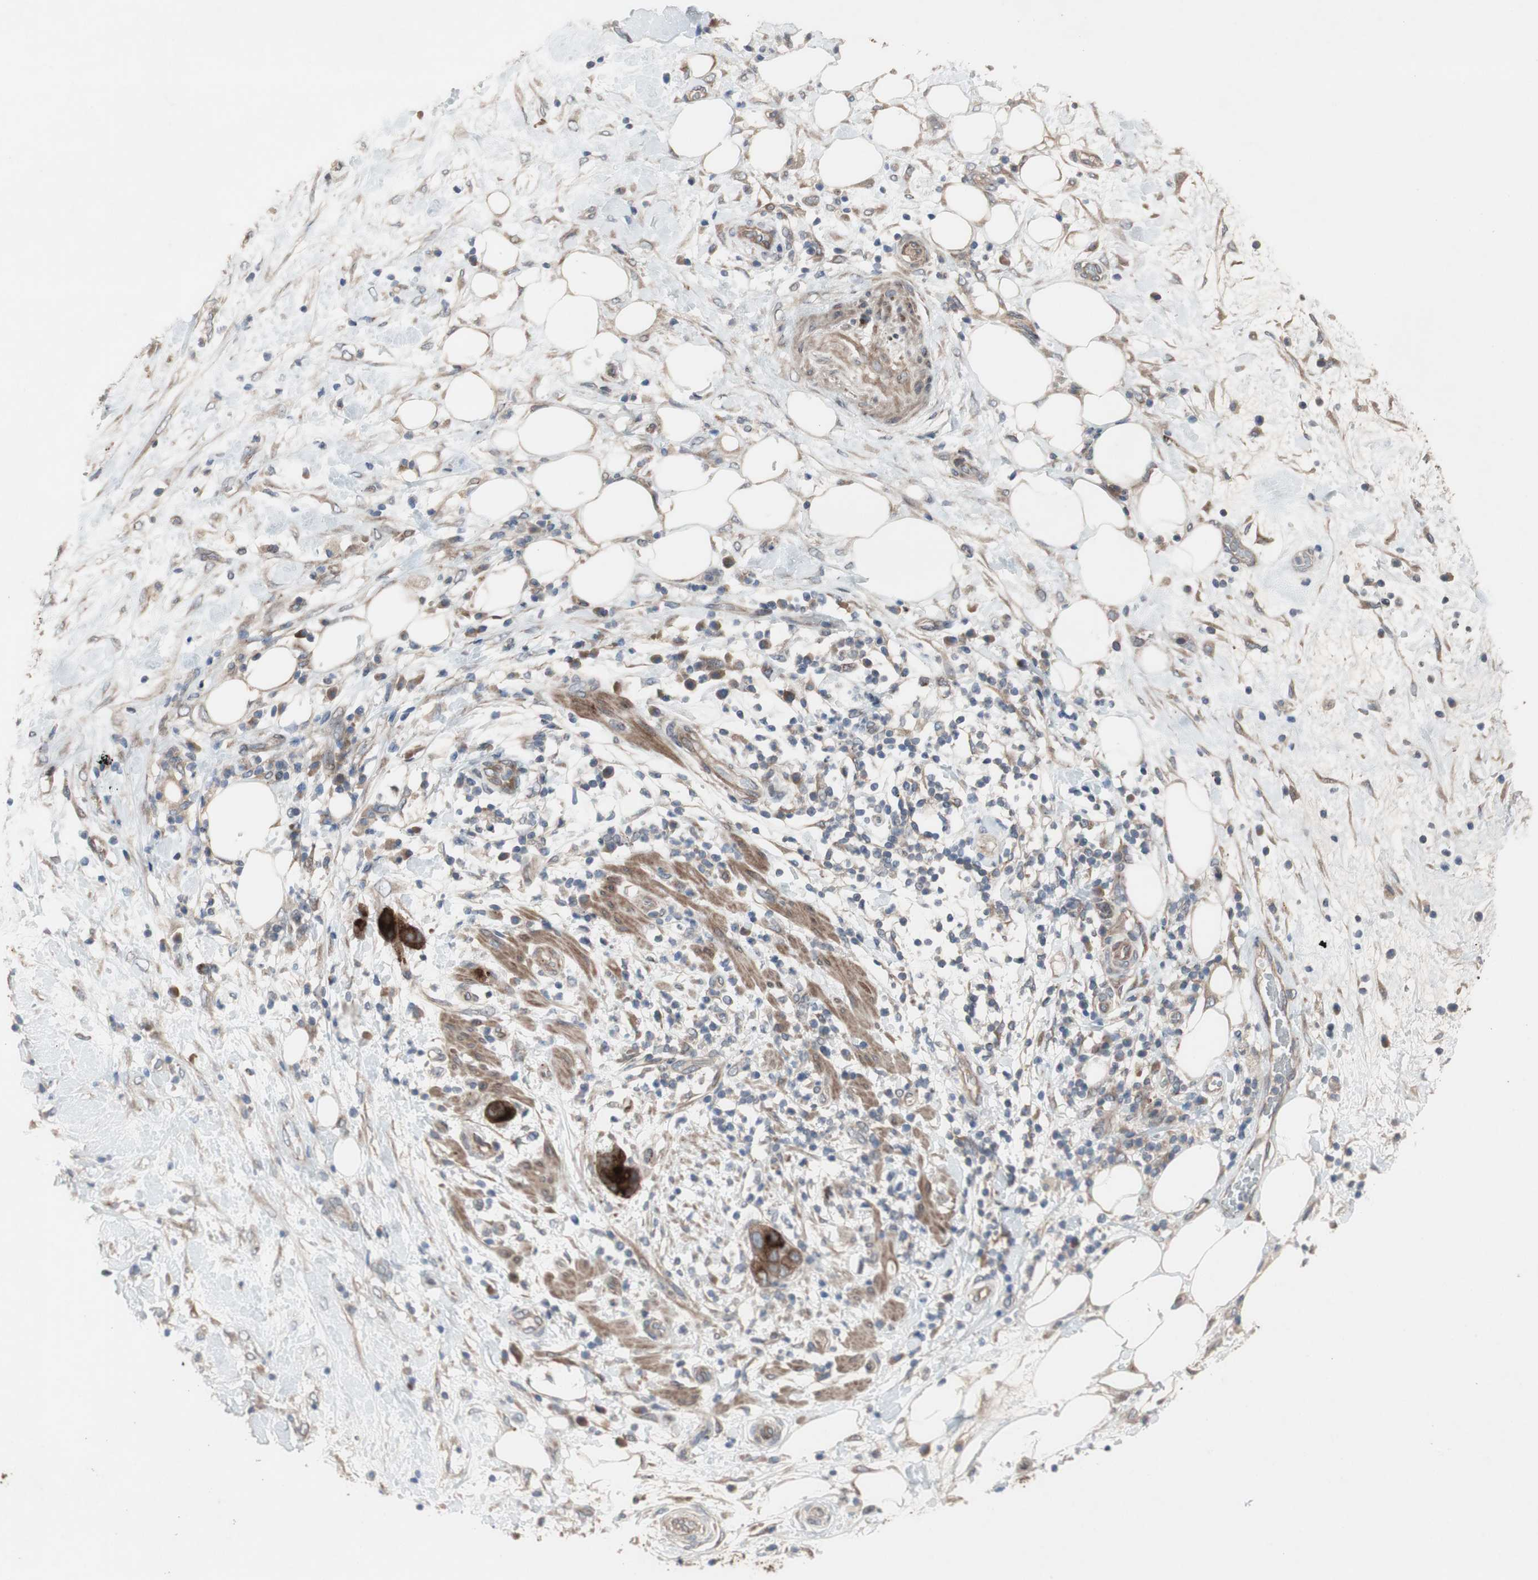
{"staining": {"intensity": "strong", "quantity": ">75%", "location": "cytoplasmic/membranous"}, "tissue": "pancreatic cancer", "cell_type": "Tumor cells", "image_type": "cancer", "snomed": [{"axis": "morphology", "description": "Adenocarcinoma, NOS"}, {"axis": "topography", "description": "Pancreas"}], "caption": "Protein analysis of adenocarcinoma (pancreatic) tissue reveals strong cytoplasmic/membranous staining in about >75% of tumor cells. Using DAB (brown) and hematoxylin (blue) stains, captured at high magnification using brightfield microscopy.", "gene": "OAZ1", "patient": {"sex": "female", "age": 78}}